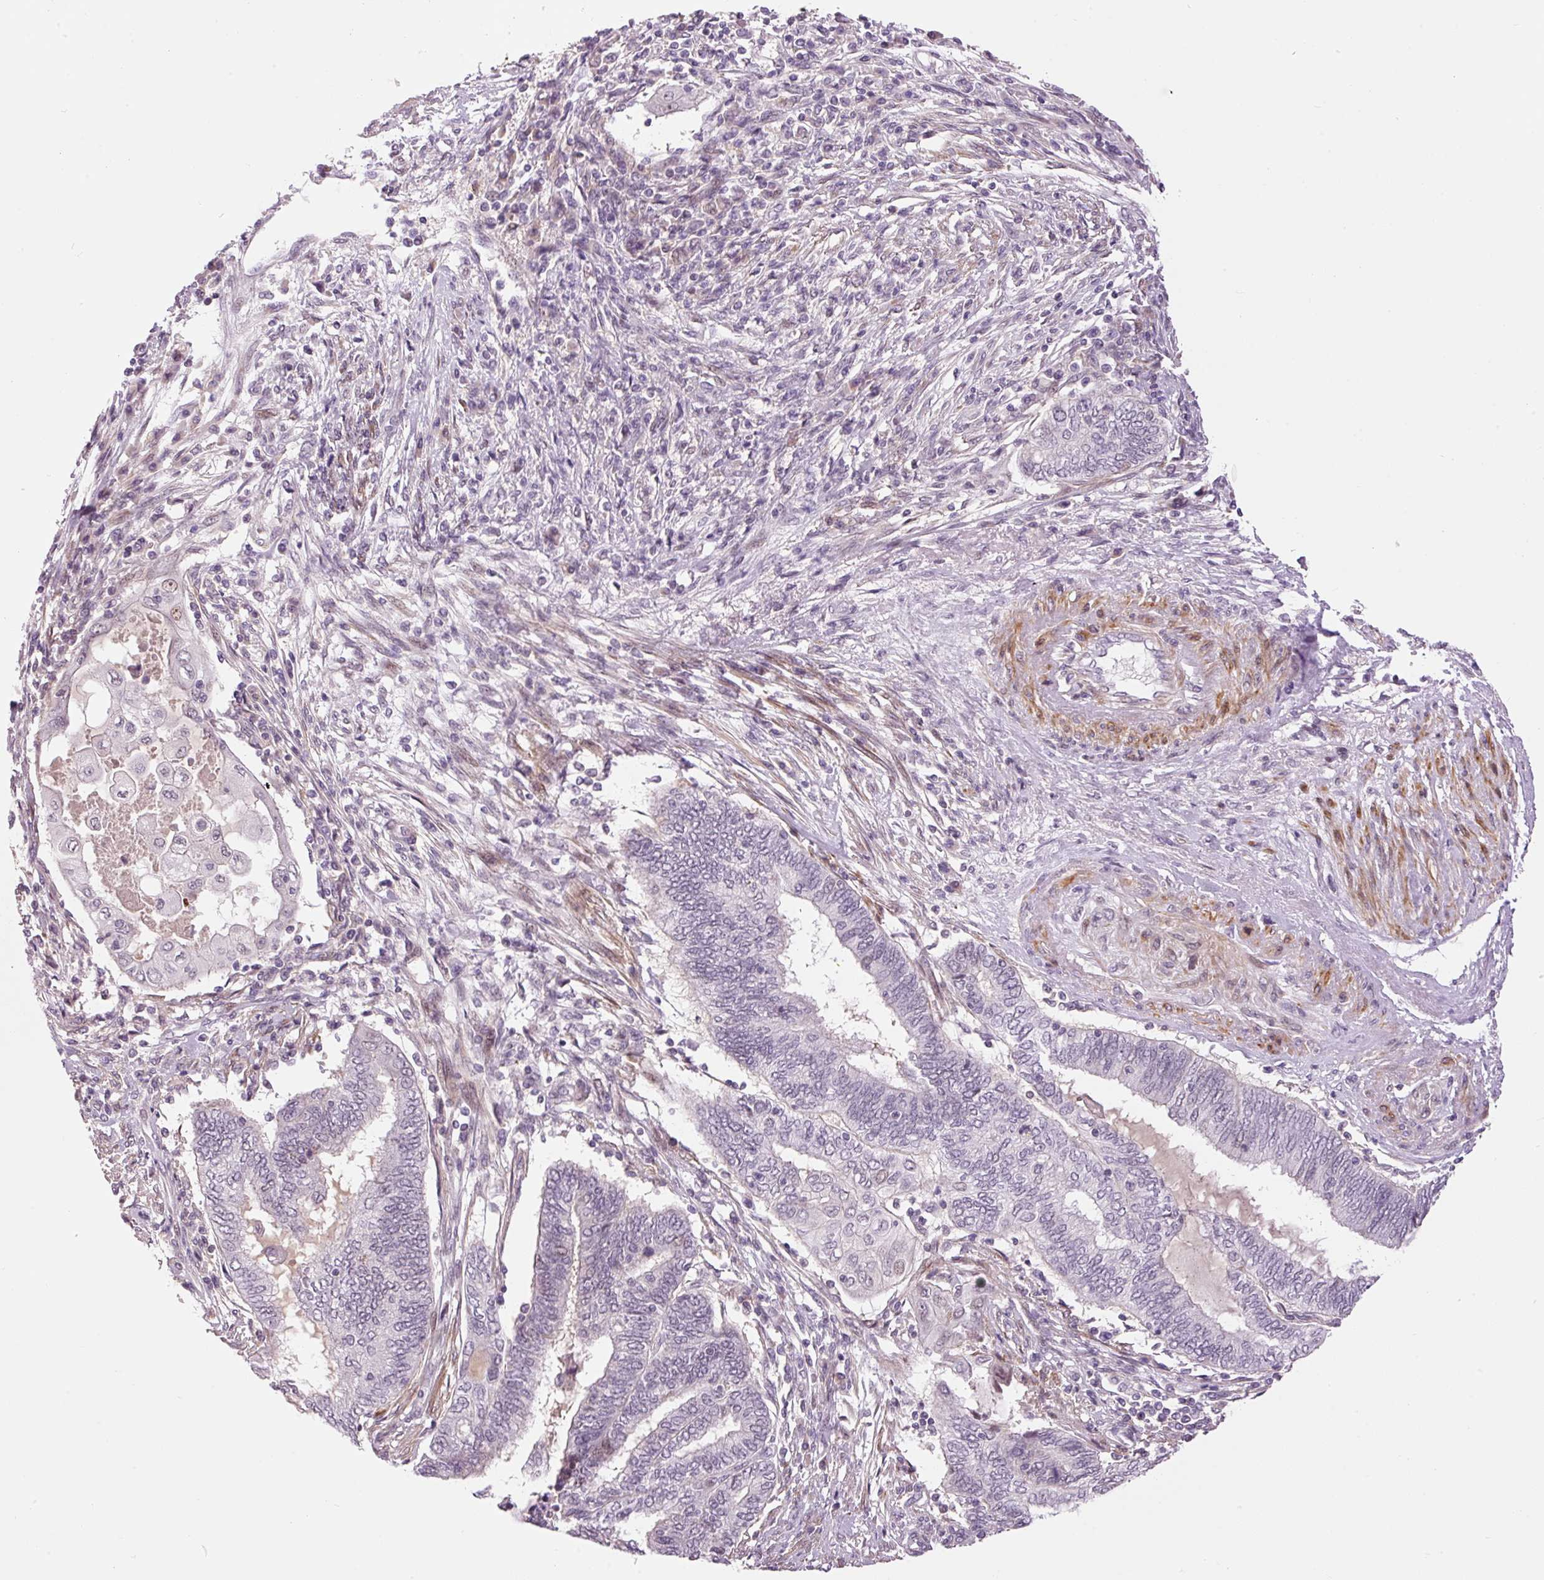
{"staining": {"intensity": "negative", "quantity": "none", "location": "none"}, "tissue": "endometrial cancer", "cell_type": "Tumor cells", "image_type": "cancer", "snomed": [{"axis": "morphology", "description": "Adenocarcinoma, NOS"}, {"axis": "topography", "description": "Uterus"}, {"axis": "topography", "description": "Endometrium"}], "caption": "This image is of adenocarcinoma (endometrial) stained with immunohistochemistry (IHC) to label a protein in brown with the nuclei are counter-stained blue. There is no positivity in tumor cells.", "gene": "HNF1A", "patient": {"sex": "female", "age": 70}}